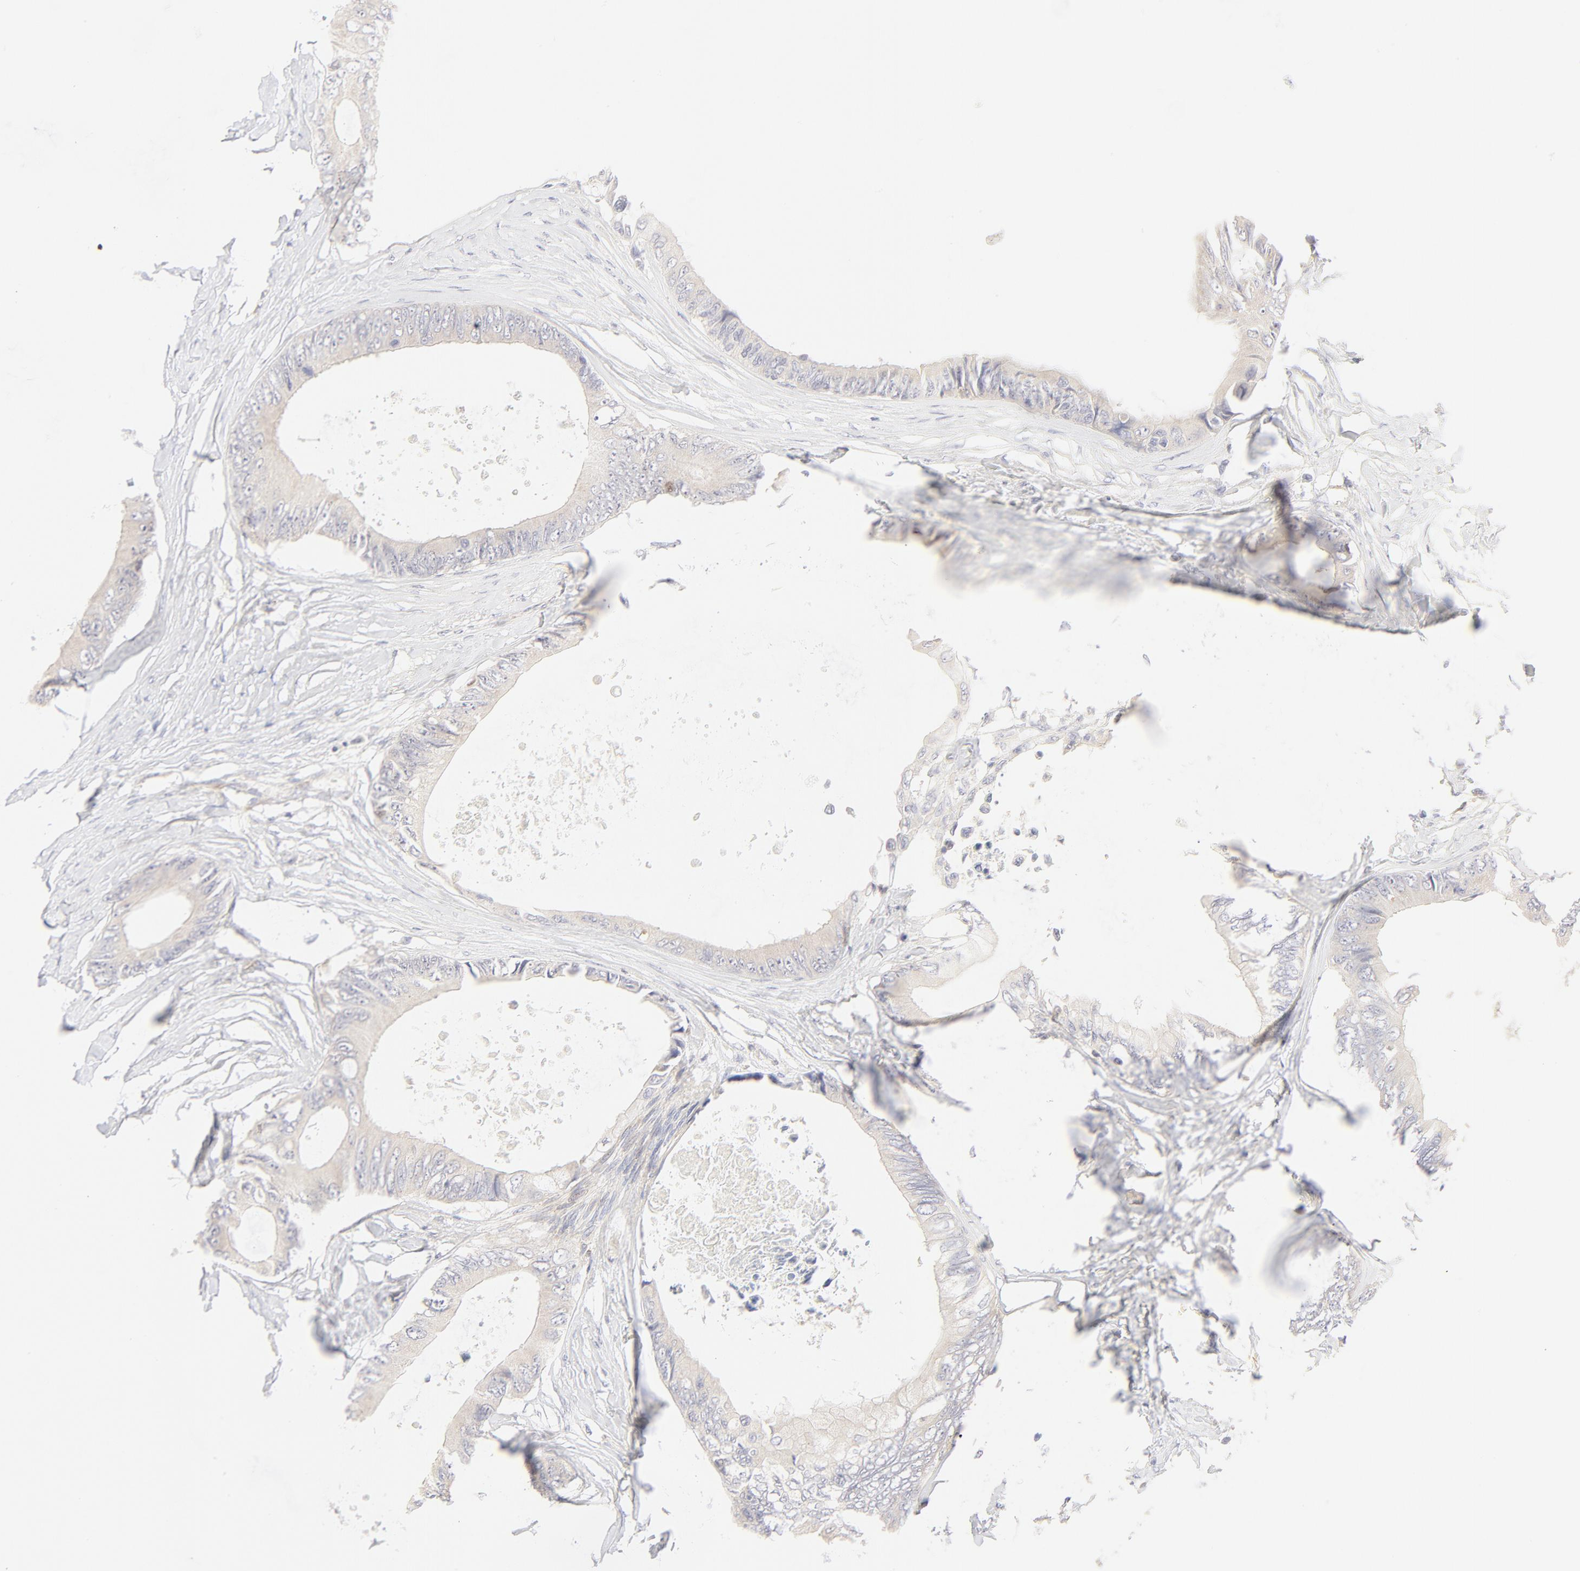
{"staining": {"intensity": "weak", "quantity": "25%-75%", "location": "cytoplasmic/membranous"}, "tissue": "colorectal cancer", "cell_type": "Tumor cells", "image_type": "cancer", "snomed": [{"axis": "morphology", "description": "Normal tissue, NOS"}, {"axis": "morphology", "description": "Adenocarcinoma, NOS"}, {"axis": "topography", "description": "Rectum"}, {"axis": "topography", "description": "Peripheral nerve tissue"}], "caption": "There is low levels of weak cytoplasmic/membranous expression in tumor cells of adenocarcinoma (colorectal), as demonstrated by immunohistochemical staining (brown color).", "gene": "NKX2-2", "patient": {"sex": "female", "age": 77}}